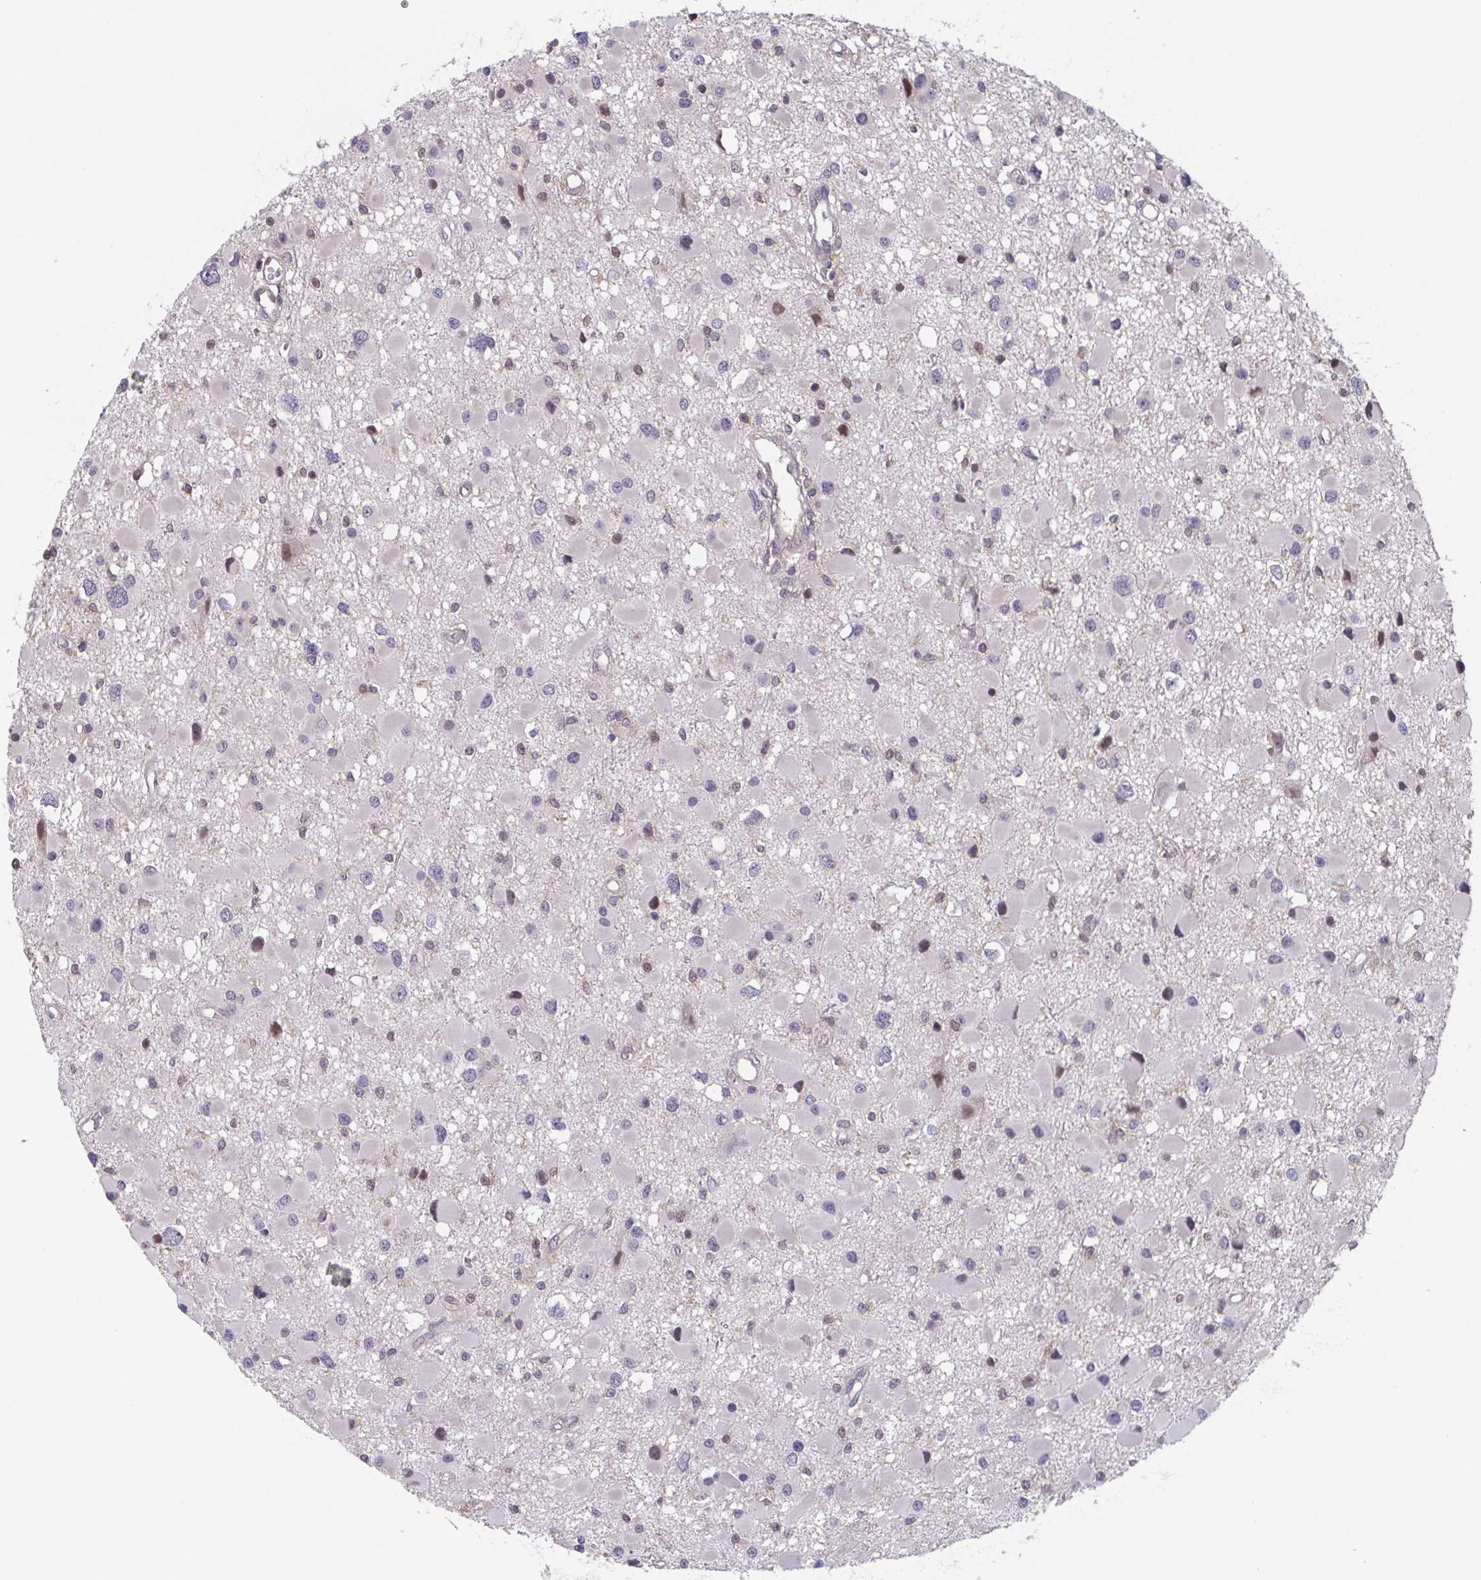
{"staining": {"intensity": "moderate", "quantity": "<25%", "location": "nuclear"}, "tissue": "glioma", "cell_type": "Tumor cells", "image_type": "cancer", "snomed": [{"axis": "morphology", "description": "Glioma, malignant, High grade"}, {"axis": "topography", "description": "Brain"}], "caption": "This is an image of immunohistochemistry (IHC) staining of glioma, which shows moderate staining in the nuclear of tumor cells.", "gene": "RIOK1", "patient": {"sex": "male", "age": 54}}